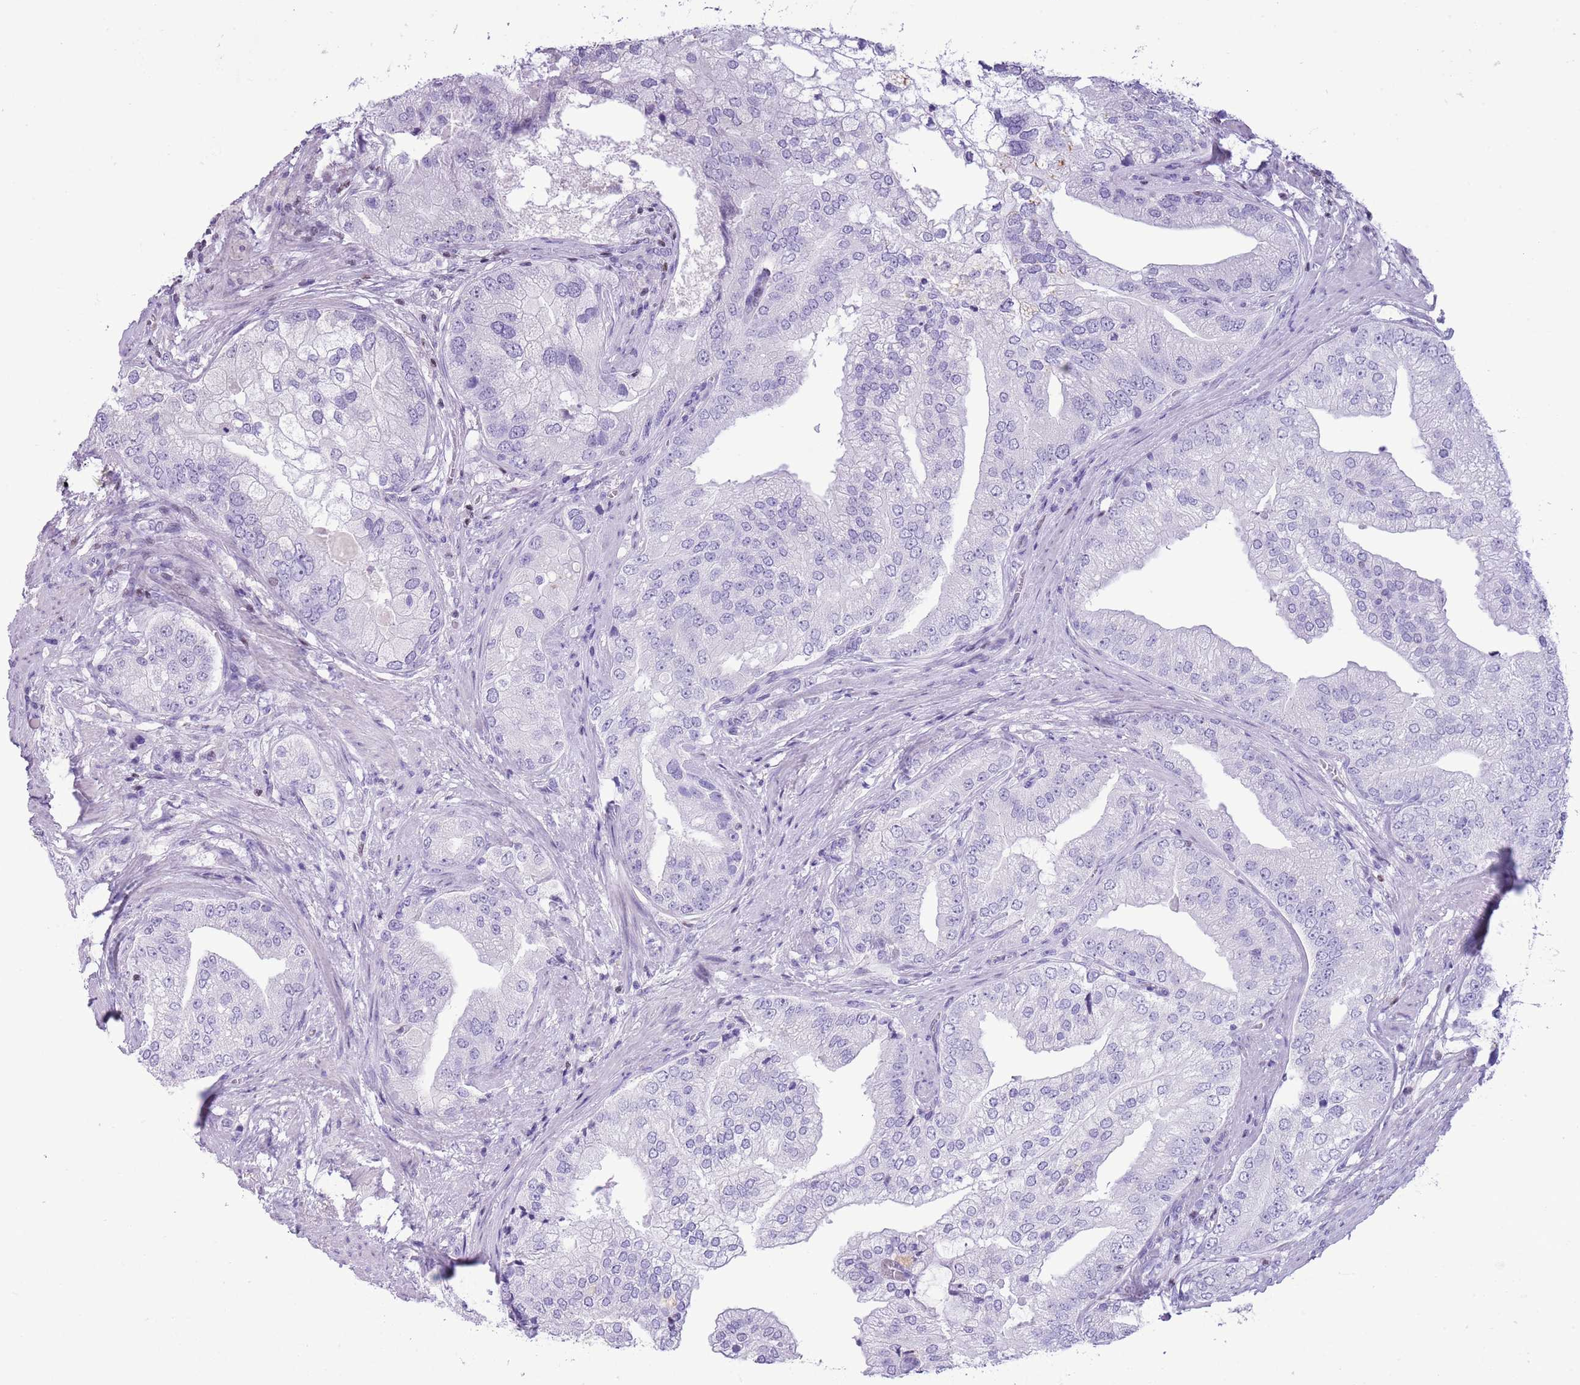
{"staining": {"intensity": "negative", "quantity": "none", "location": "none"}, "tissue": "prostate cancer", "cell_type": "Tumor cells", "image_type": "cancer", "snomed": [{"axis": "morphology", "description": "Adenocarcinoma, High grade"}, {"axis": "topography", "description": "Prostate"}], "caption": "This is an immunohistochemistry photomicrograph of prostate cancer (high-grade adenocarcinoma). There is no staining in tumor cells.", "gene": "BCL11B", "patient": {"sex": "male", "age": 70}}